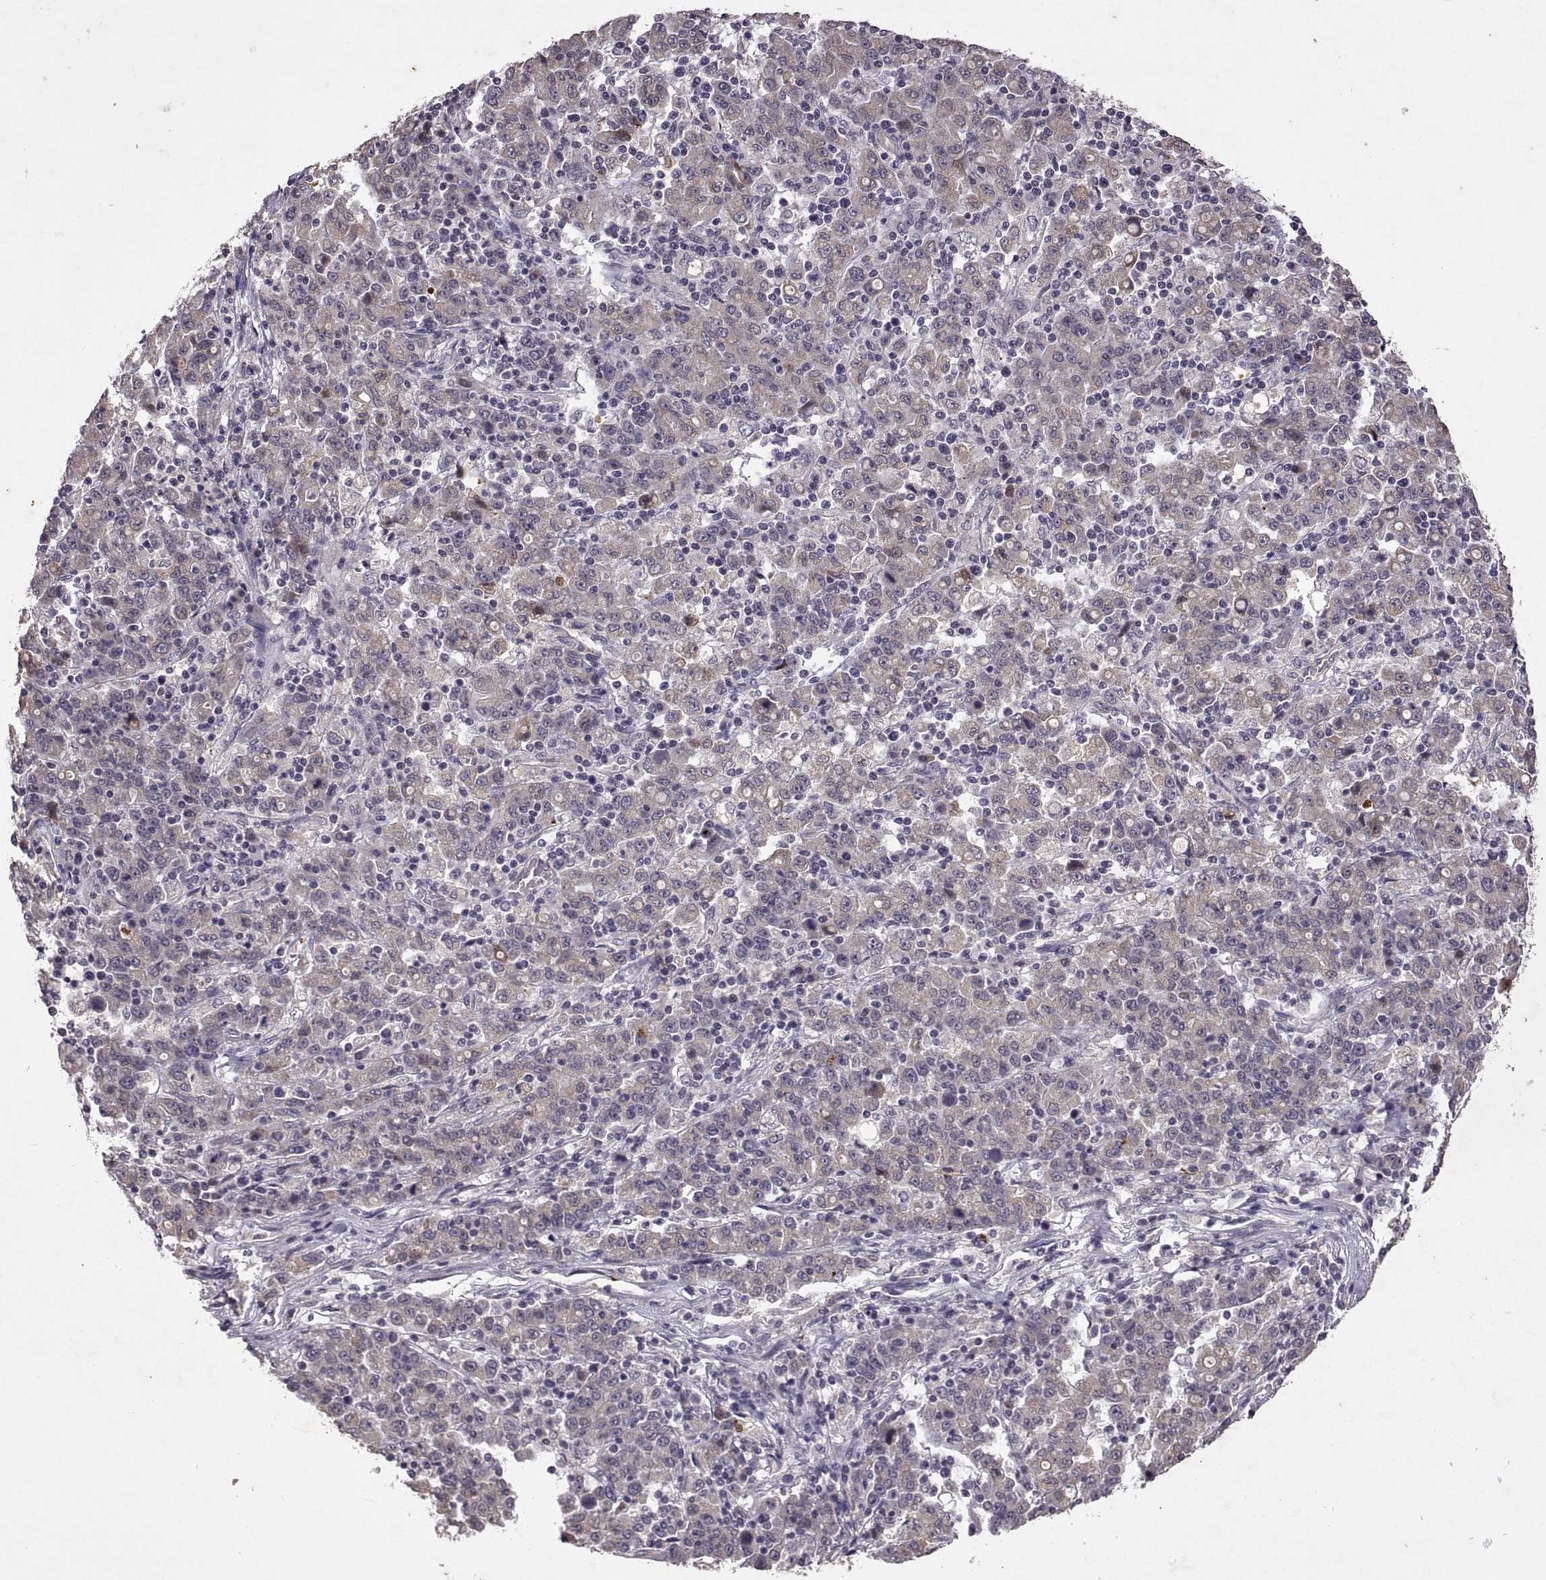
{"staining": {"intensity": "weak", "quantity": "25%-75%", "location": "cytoplasmic/membranous"}, "tissue": "stomach cancer", "cell_type": "Tumor cells", "image_type": "cancer", "snomed": [{"axis": "morphology", "description": "Adenocarcinoma, NOS"}, {"axis": "topography", "description": "Stomach, upper"}], "caption": "A micrograph of human adenocarcinoma (stomach) stained for a protein demonstrates weak cytoplasmic/membranous brown staining in tumor cells.", "gene": "LAMA1", "patient": {"sex": "male", "age": 69}}